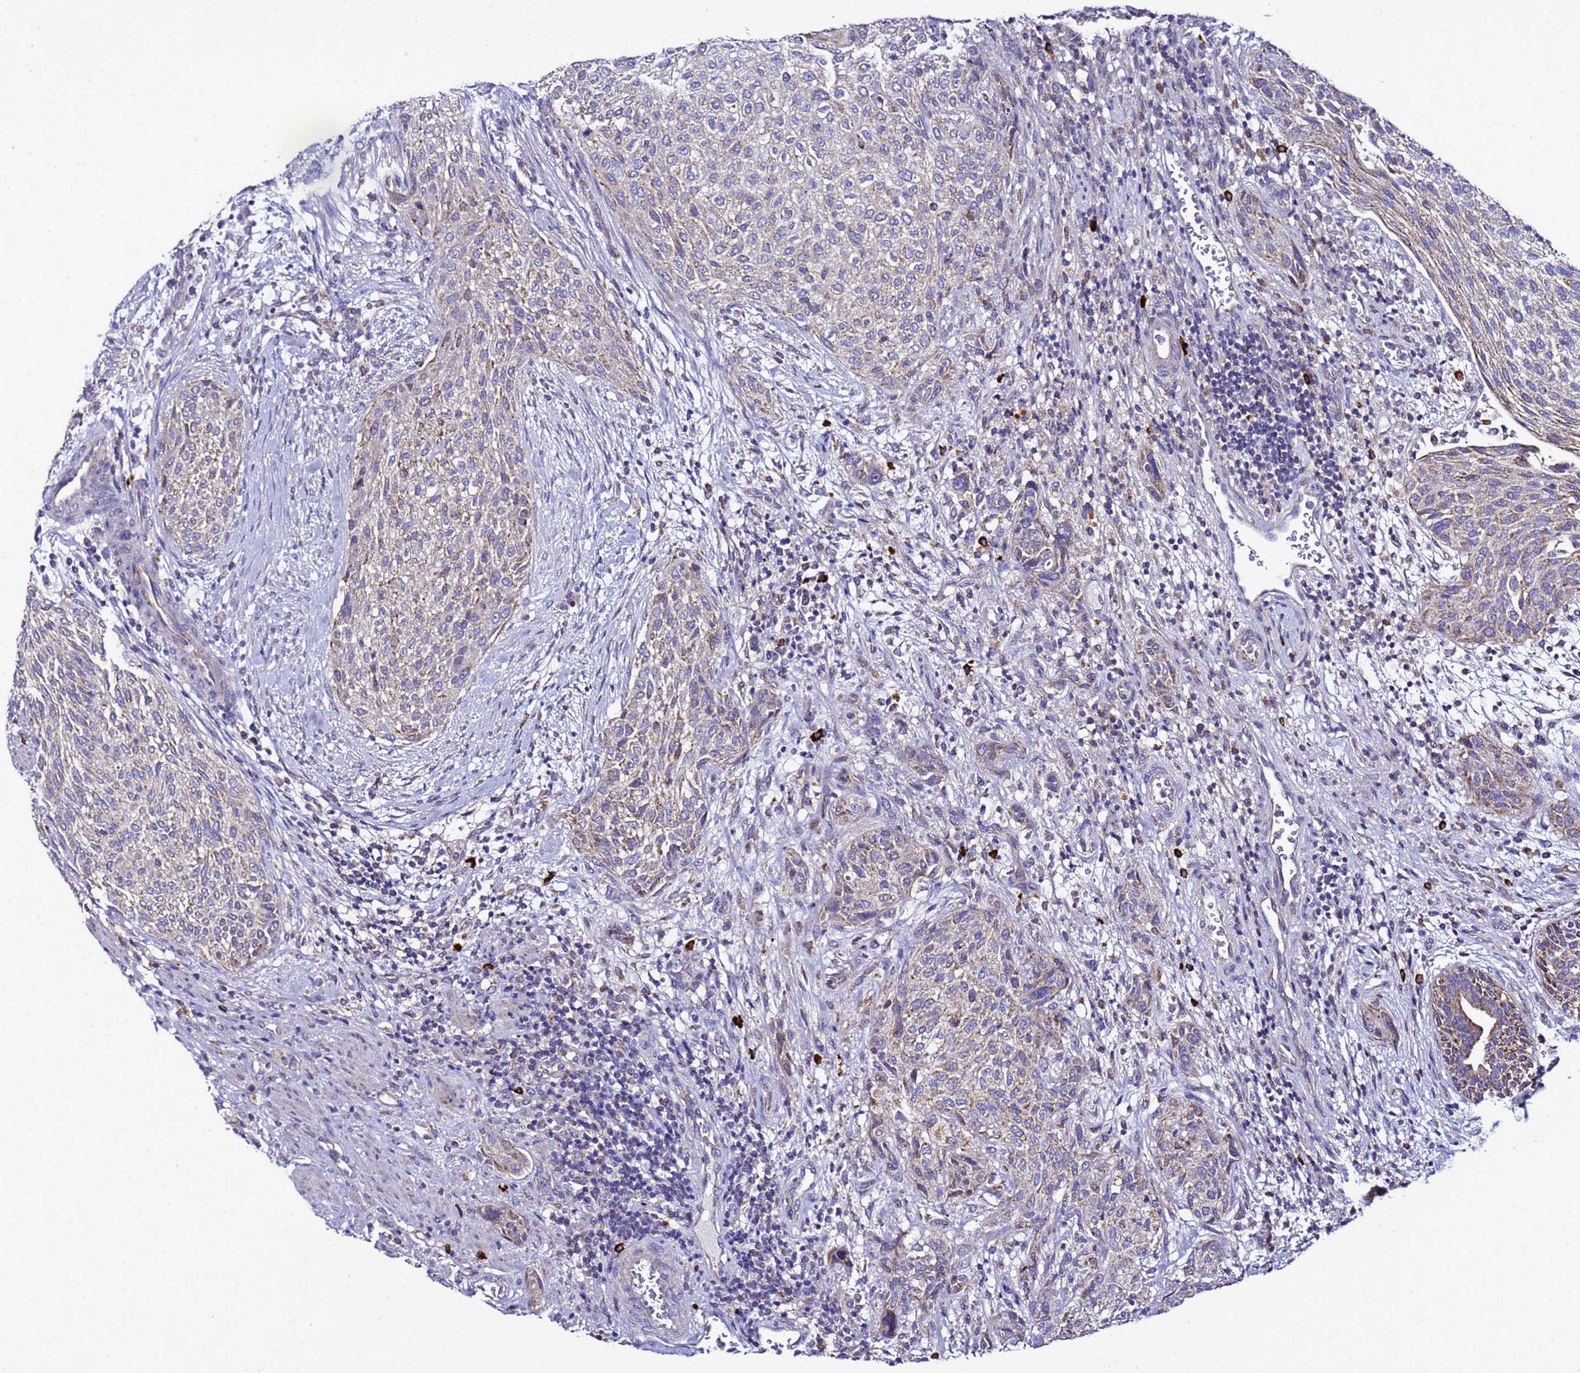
{"staining": {"intensity": "moderate", "quantity": "<25%", "location": "cytoplasmic/membranous"}, "tissue": "urothelial cancer", "cell_type": "Tumor cells", "image_type": "cancer", "snomed": [{"axis": "morphology", "description": "Urothelial carcinoma, High grade"}, {"axis": "topography", "description": "Urinary bladder"}], "caption": "Human urothelial cancer stained with a protein marker displays moderate staining in tumor cells.", "gene": "HIGD2A", "patient": {"sex": "male", "age": 35}}